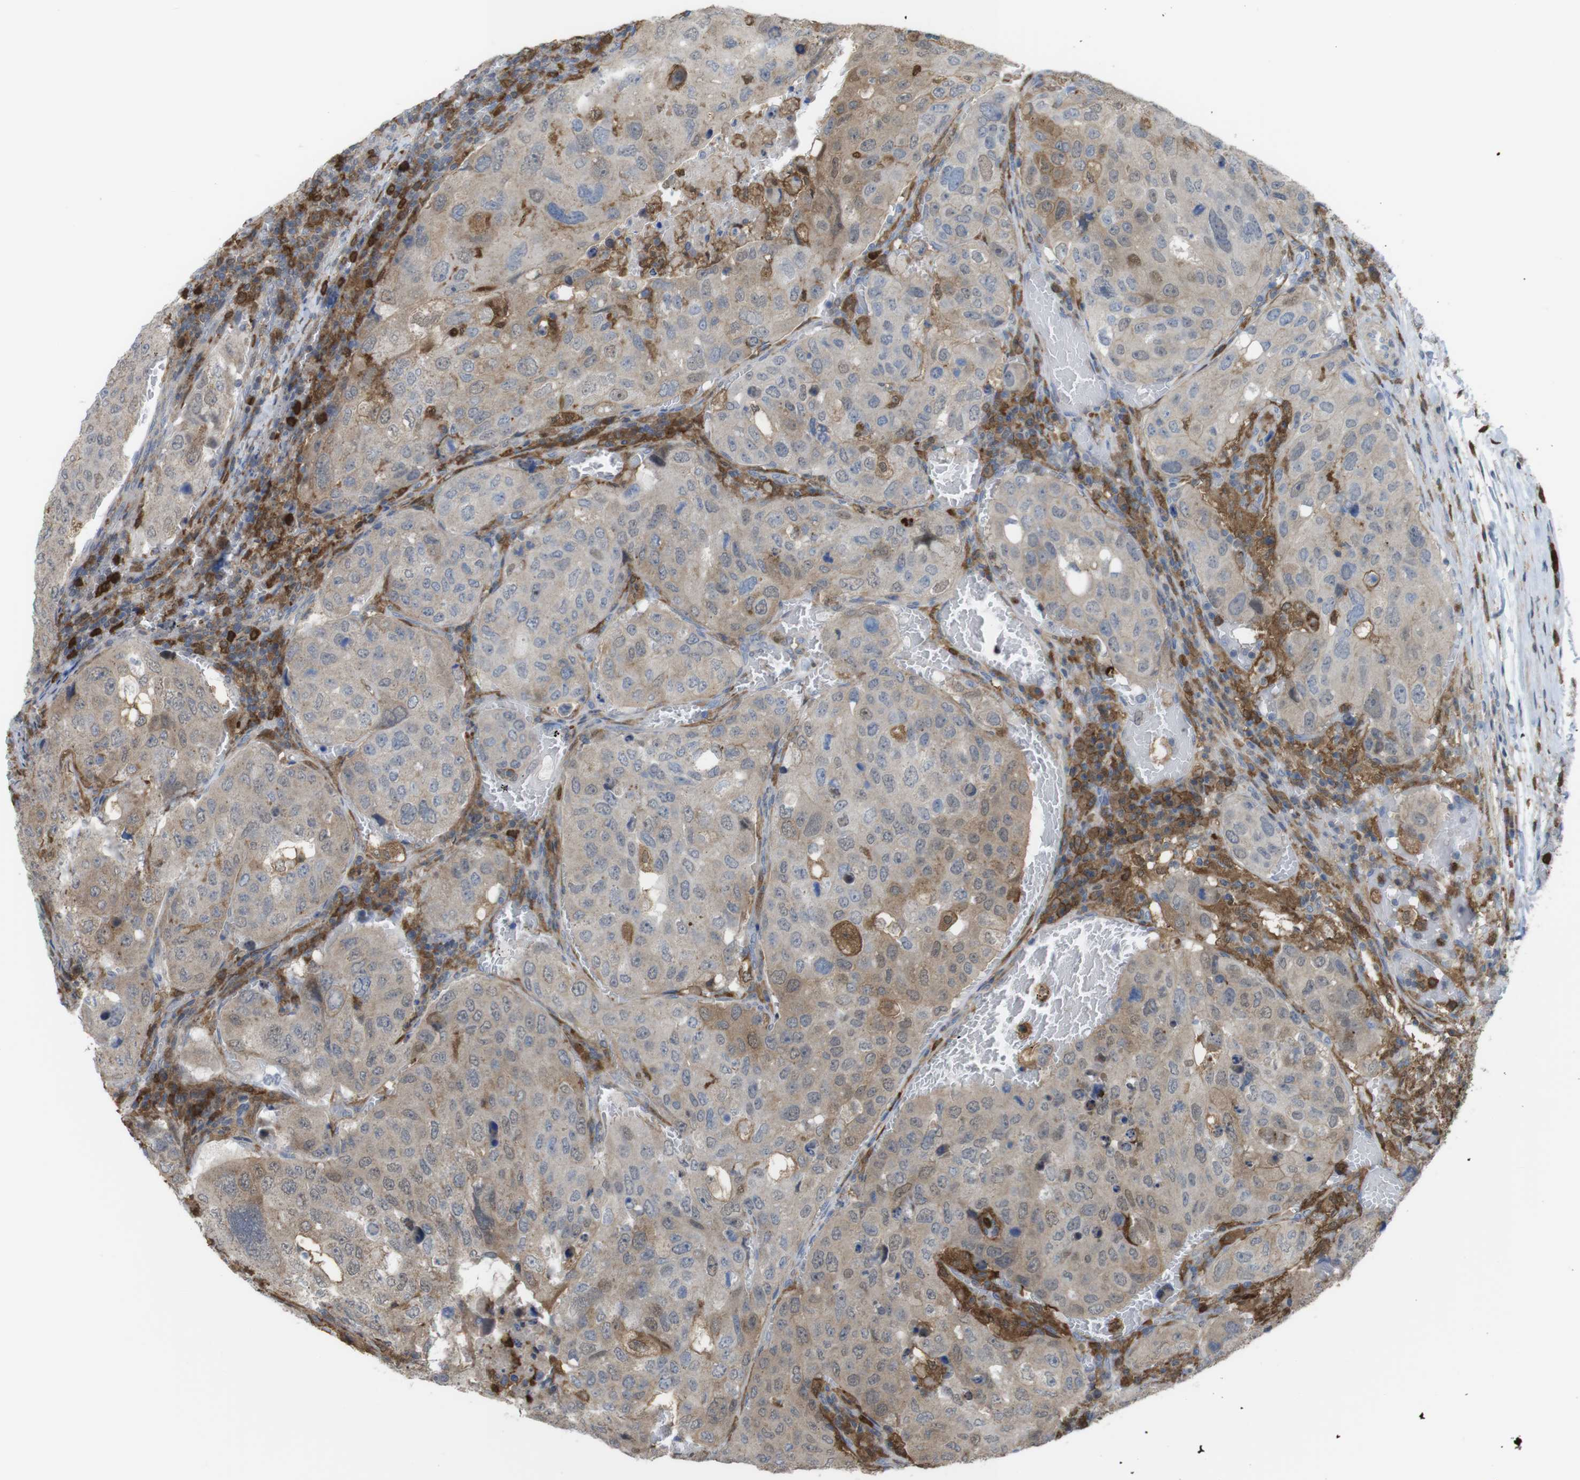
{"staining": {"intensity": "weak", "quantity": ">75%", "location": "cytoplasmic/membranous"}, "tissue": "urothelial cancer", "cell_type": "Tumor cells", "image_type": "cancer", "snomed": [{"axis": "morphology", "description": "Urothelial carcinoma, High grade"}, {"axis": "topography", "description": "Lymph node"}, {"axis": "topography", "description": "Urinary bladder"}], "caption": "High-magnification brightfield microscopy of urothelial carcinoma (high-grade) stained with DAB (brown) and counterstained with hematoxylin (blue). tumor cells exhibit weak cytoplasmic/membranous staining is identified in about>75% of cells.", "gene": "PRKCD", "patient": {"sex": "male", "age": 51}}